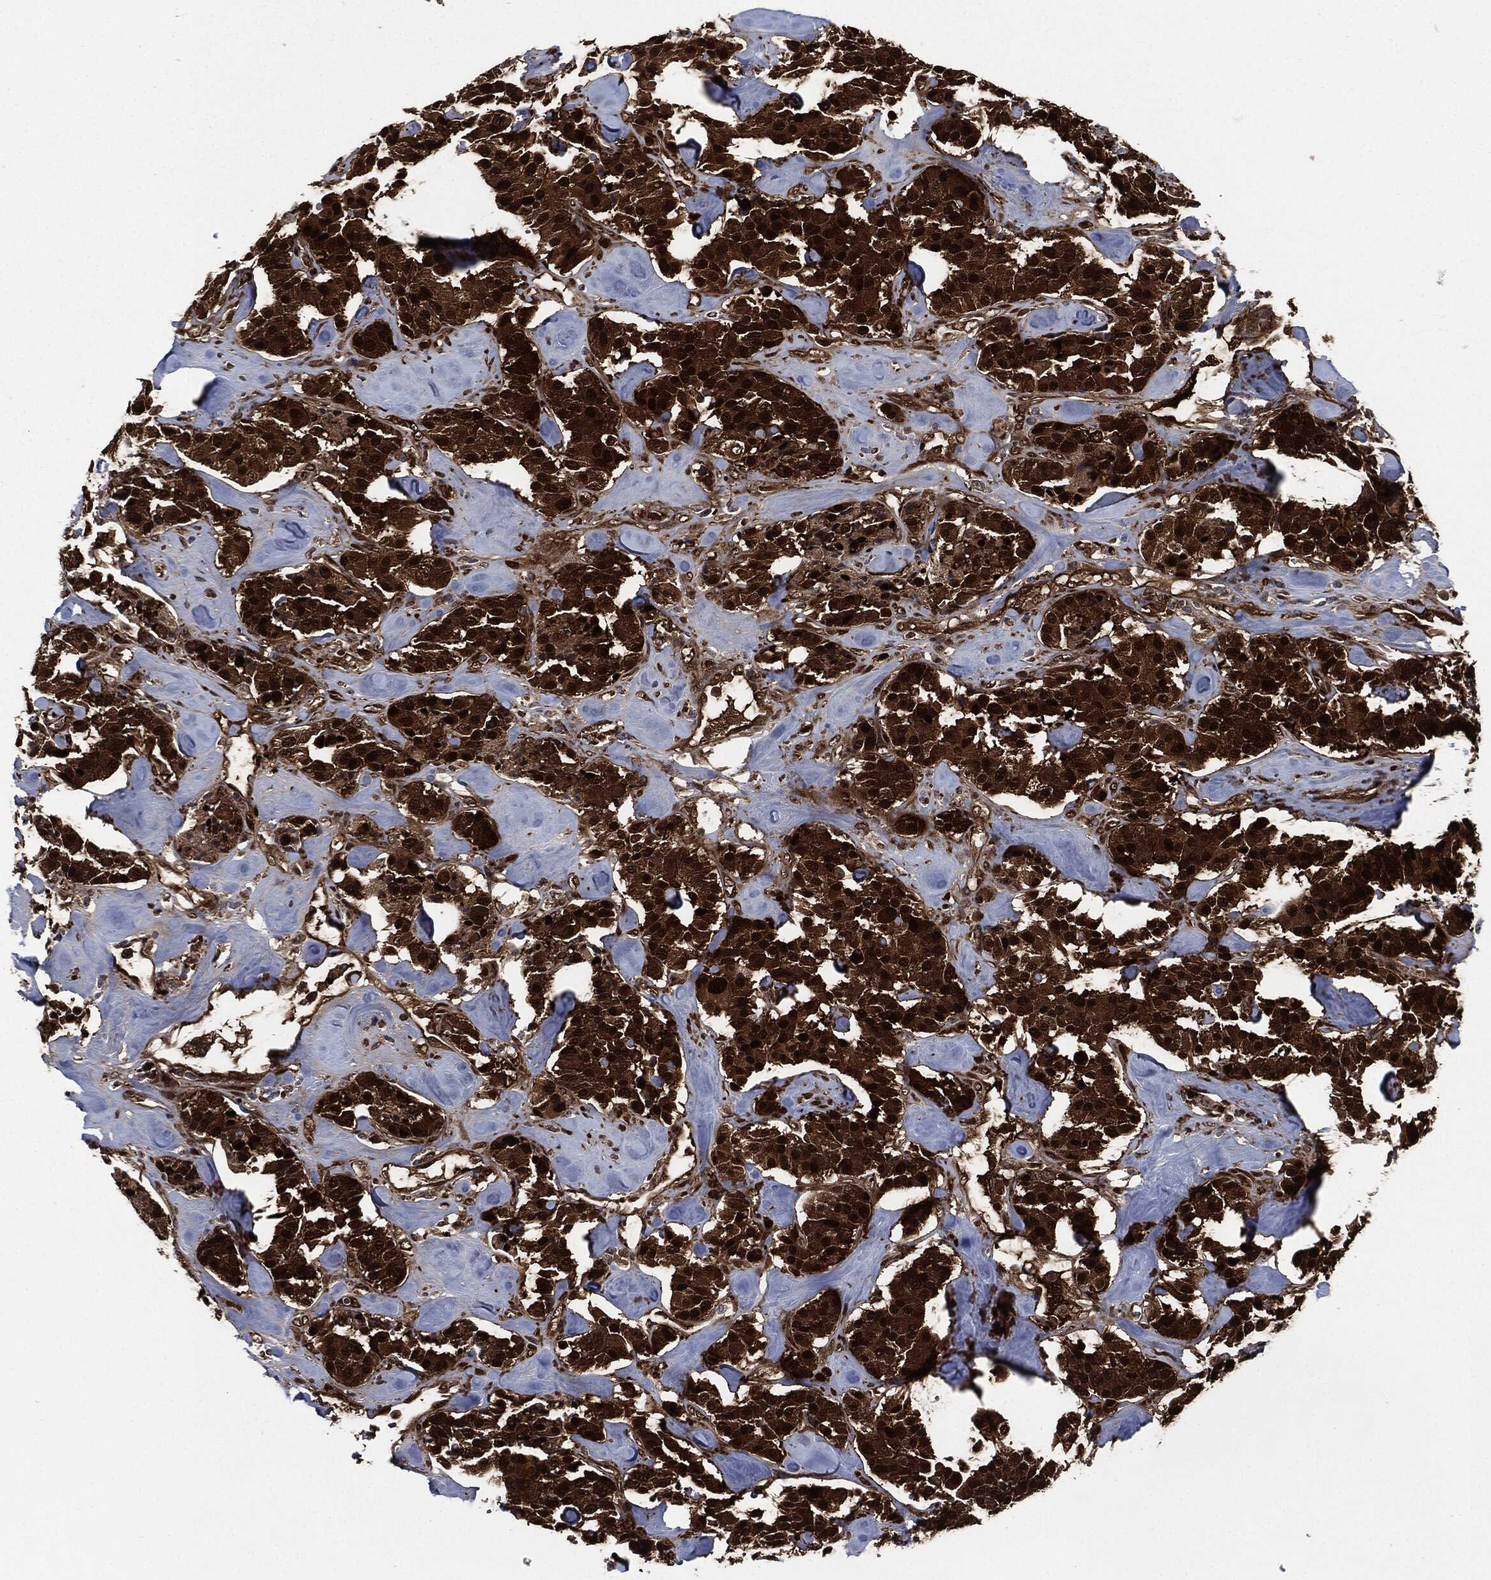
{"staining": {"intensity": "strong", "quantity": ">75%", "location": "cytoplasmic/membranous,nuclear"}, "tissue": "carcinoid", "cell_type": "Tumor cells", "image_type": "cancer", "snomed": [{"axis": "morphology", "description": "Carcinoid, malignant, NOS"}, {"axis": "topography", "description": "Pancreas"}], "caption": "About >75% of tumor cells in human malignant carcinoid demonstrate strong cytoplasmic/membranous and nuclear protein staining as visualized by brown immunohistochemical staining.", "gene": "DCTN1", "patient": {"sex": "male", "age": 41}}